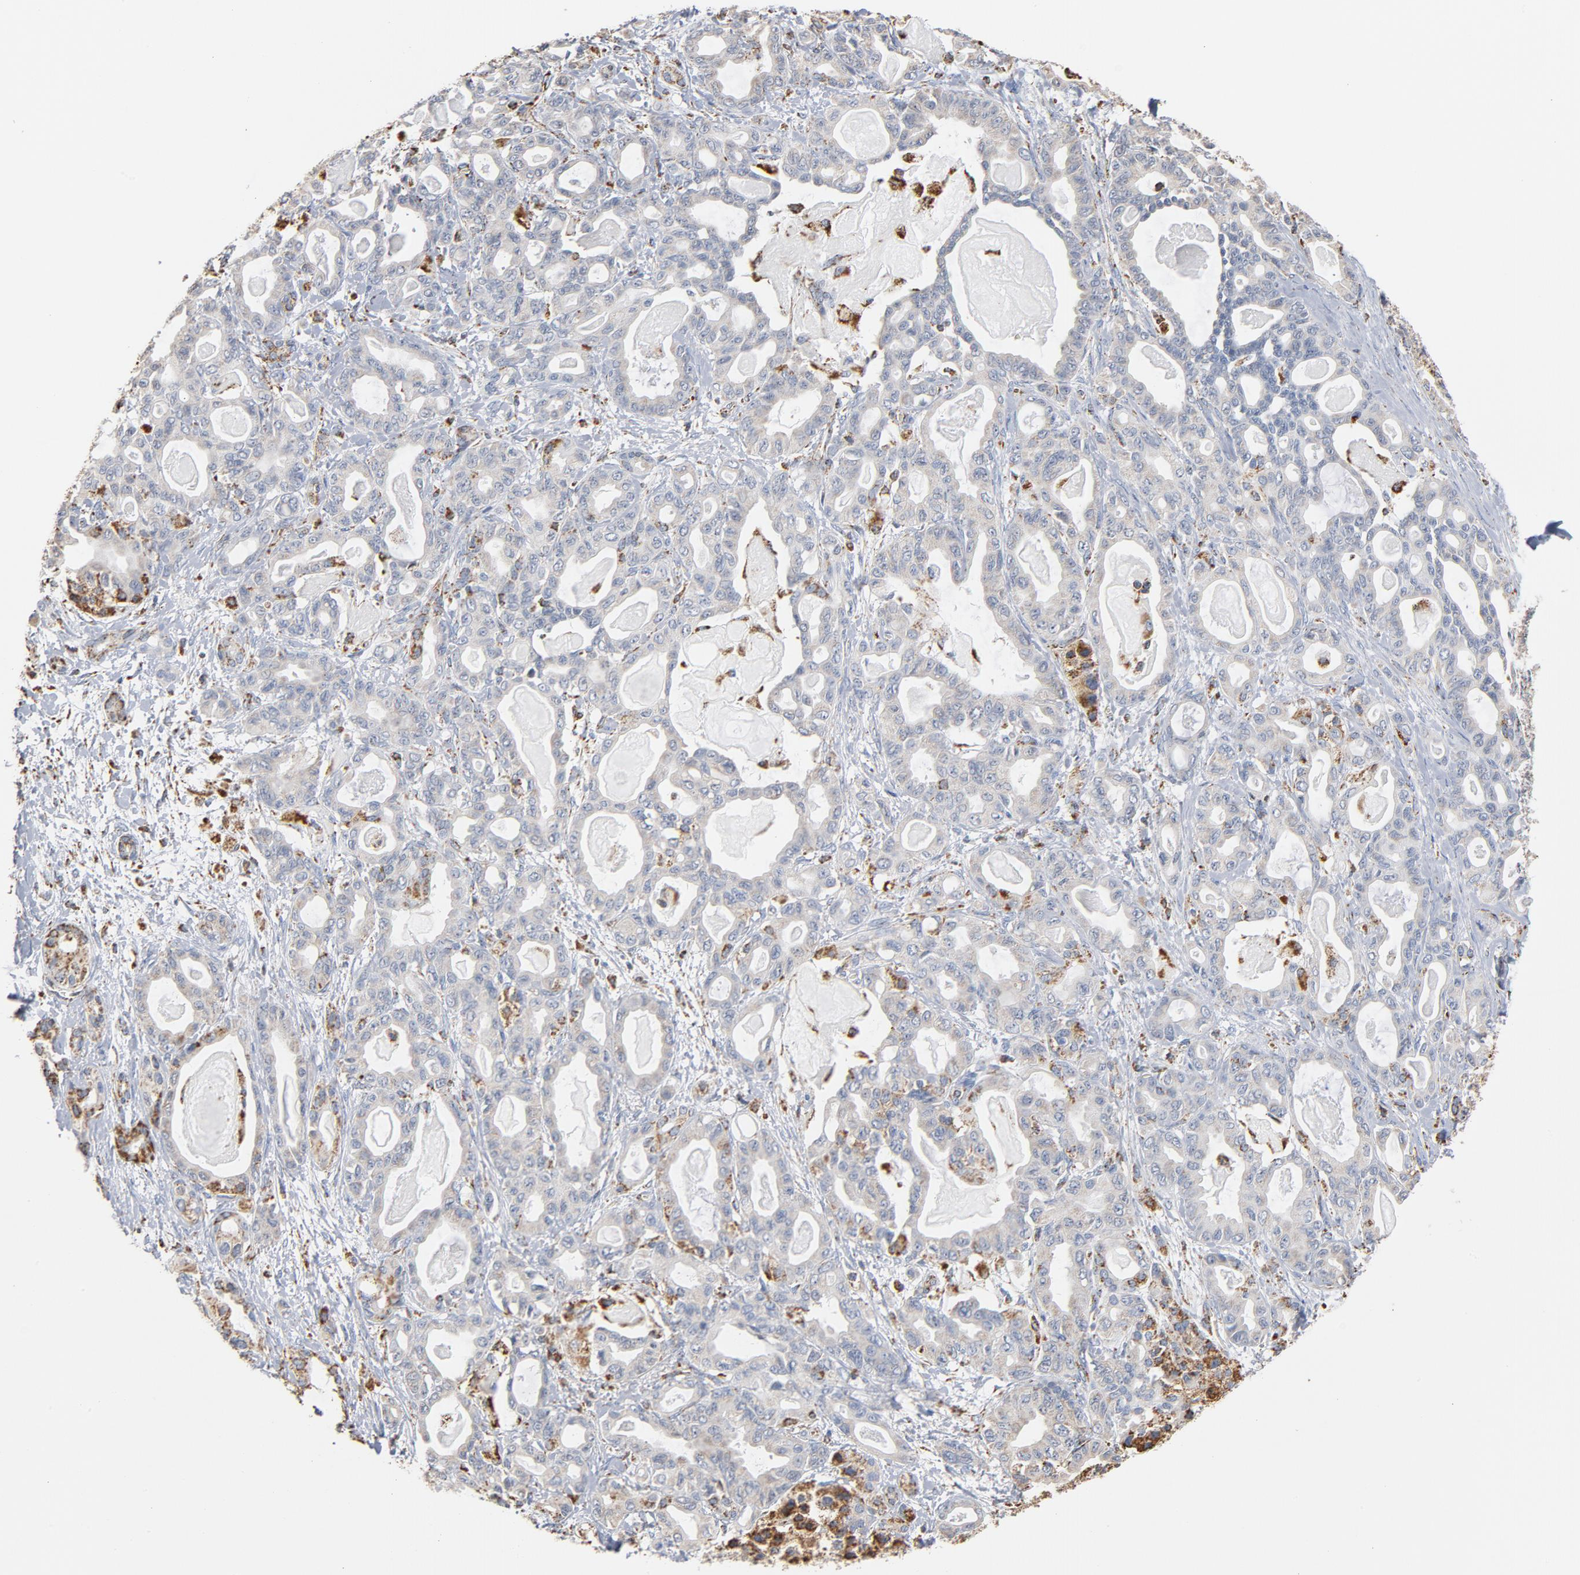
{"staining": {"intensity": "weak", "quantity": "<25%", "location": "cytoplasmic/membranous"}, "tissue": "pancreatic cancer", "cell_type": "Tumor cells", "image_type": "cancer", "snomed": [{"axis": "morphology", "description": "Adenocarcinoma, NOS"}, {"axis": "topography", "description": "Pancreas"}], "caption": "Tumor cells are negative for brown protein staining in pancreatic adenocarcinoma.", "gene": "NDUFS4", "patient": {"sex": "male", "age": 63}}